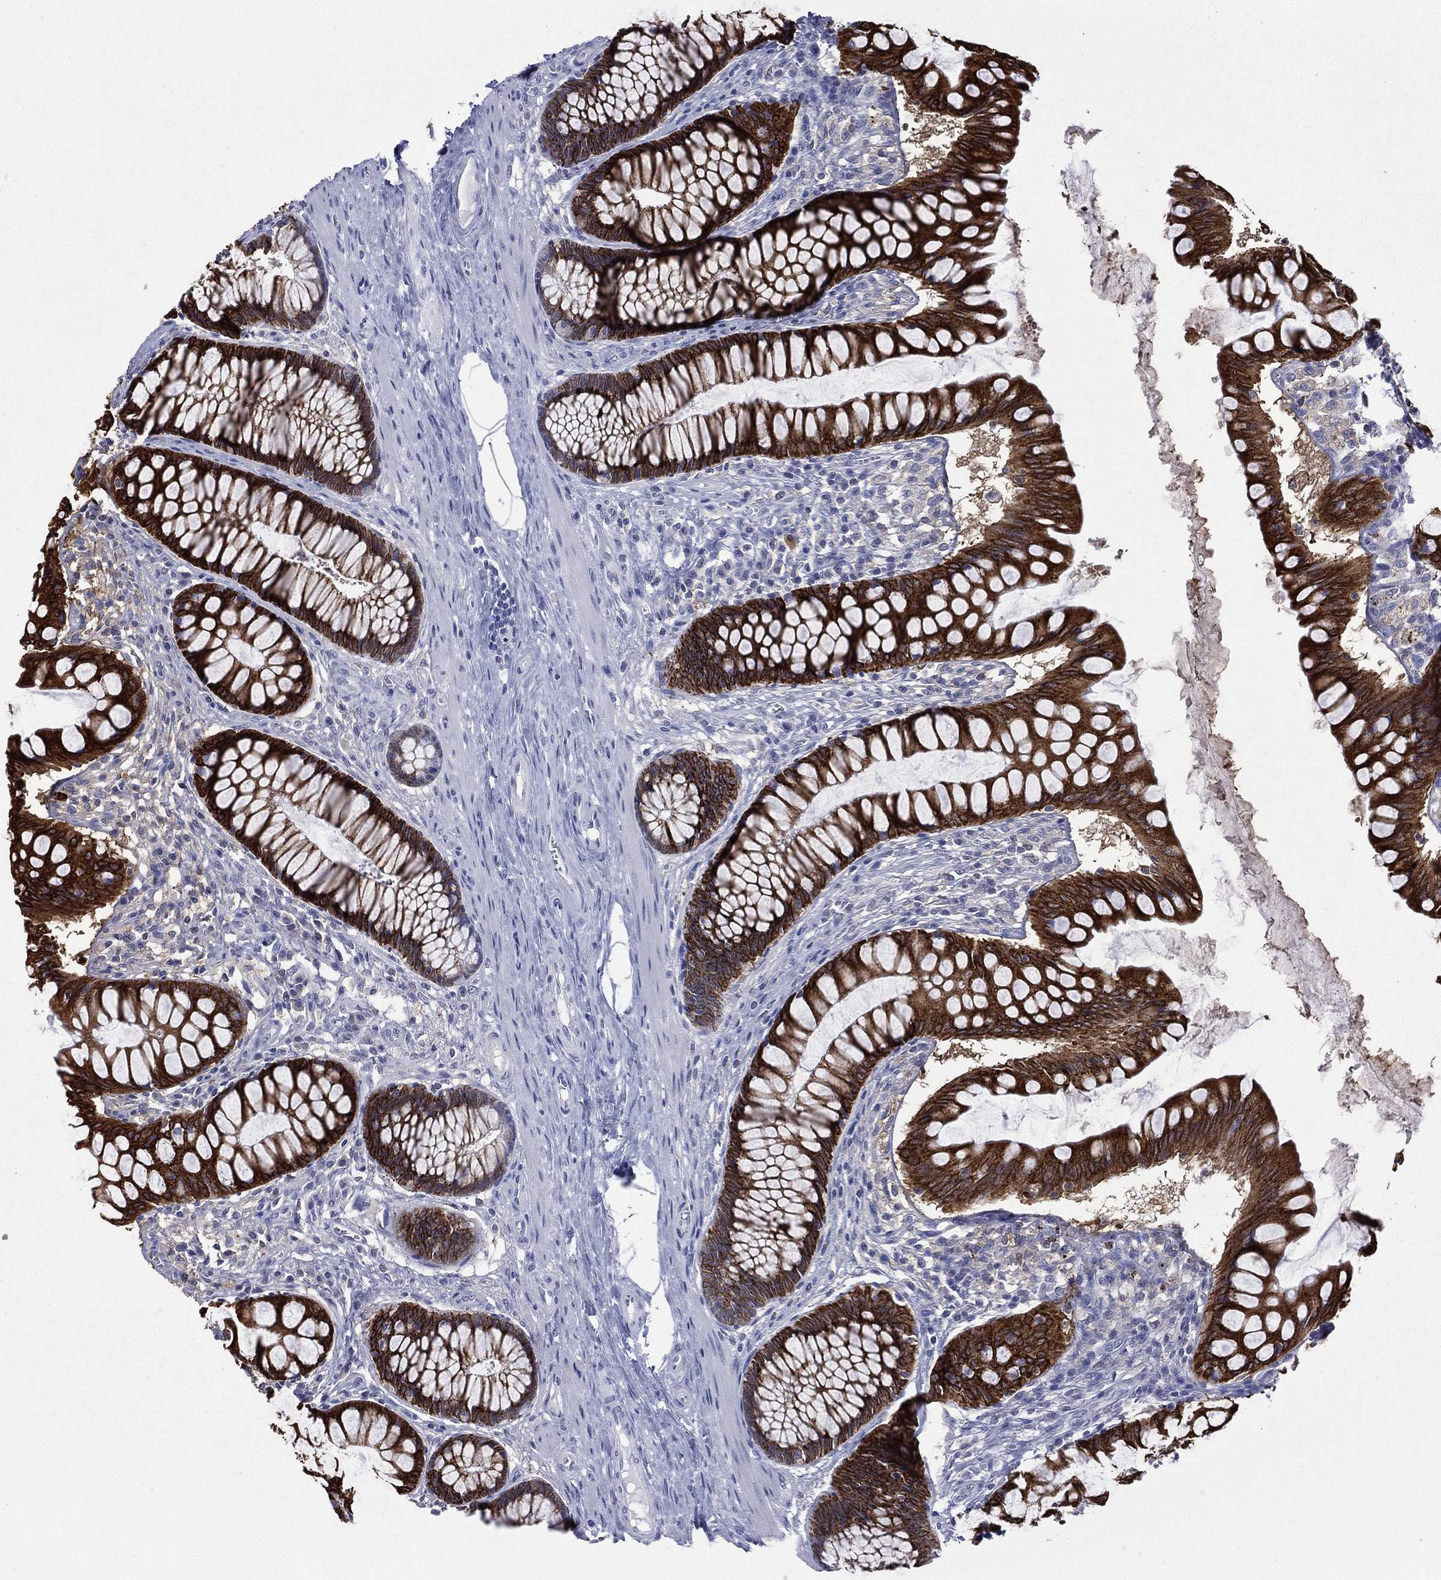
{"staining": {"intensity": "negative", "quantity": "none", "location": "none"}, "tissue": "colon", "cell_type": "Endothelial cells", "image_type": "normal", "snomed": [{"axis": "morphology", "description": "Normal tissue, NOS"}, {"axis": "topography", "description": "Colon"}], "caption": "The photomicrograph reveals no staining of endothelial cells in unremarkable colon. The staining is performed using DAB (3,3'-diaminobenzidine) brown chromogen with nuclei counter-stained in using hematoxylin.", "gene": "CES2", "patient": {"sex": "female", "age": 65}}